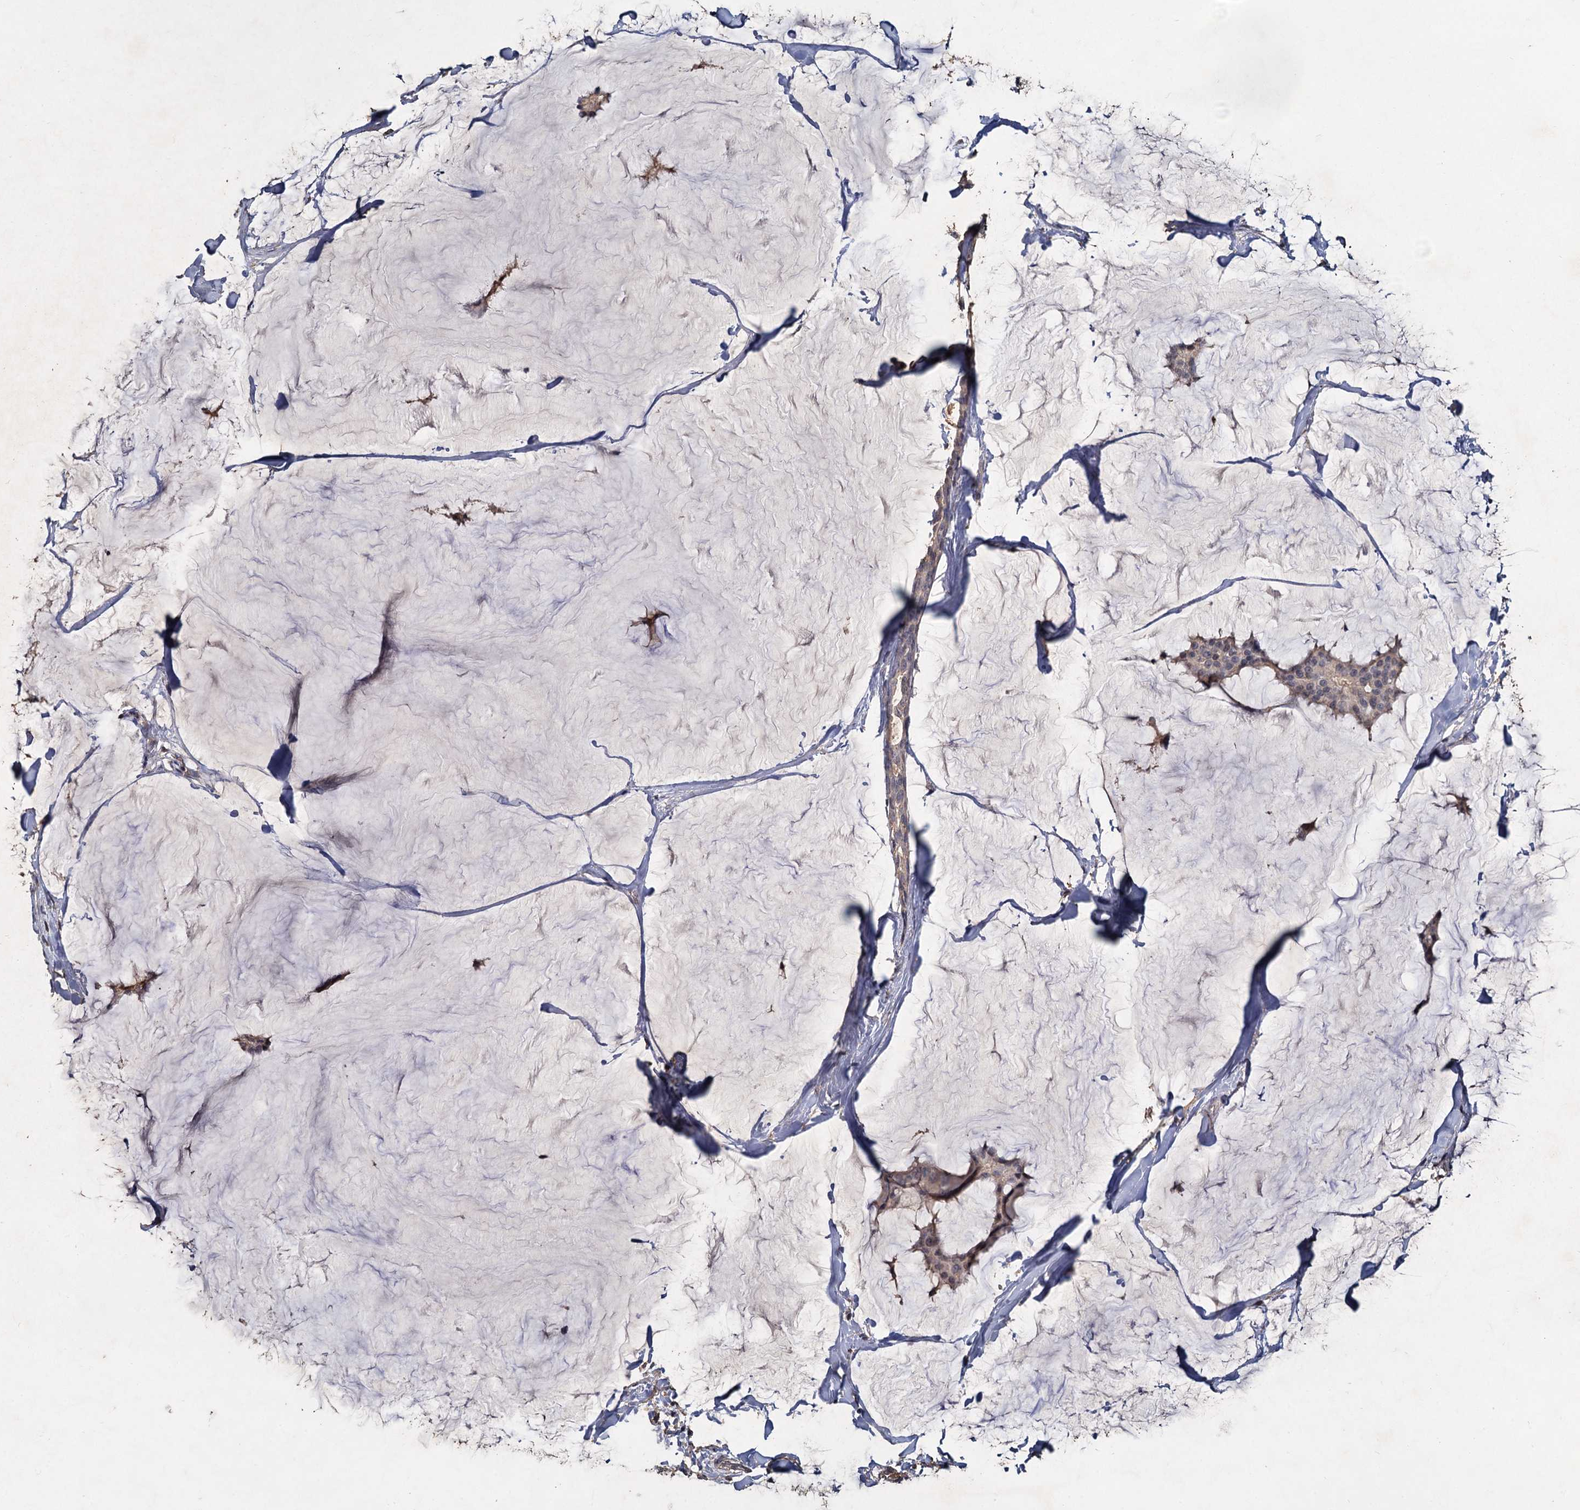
{"staining": {"intensity": "negative", "quantity": "none", "location": "none"}, "tissue": "breast cancer", "cell_type": "Tumor cells", "image_type": "cancer", "snomed": [{"axis": "morphology", "description": "Duct carcinoma"}, {"axis": "topography", "description": "Breast"}], "caption": "An IHC micrograph of infiltrating ductal carcinoma (breast) is shown. There is no staining in tumor cells of infiltrating ductal carcinoma (breast).", "gene": "CCDC61", "patient": {"sex": "female", "age": 93}}